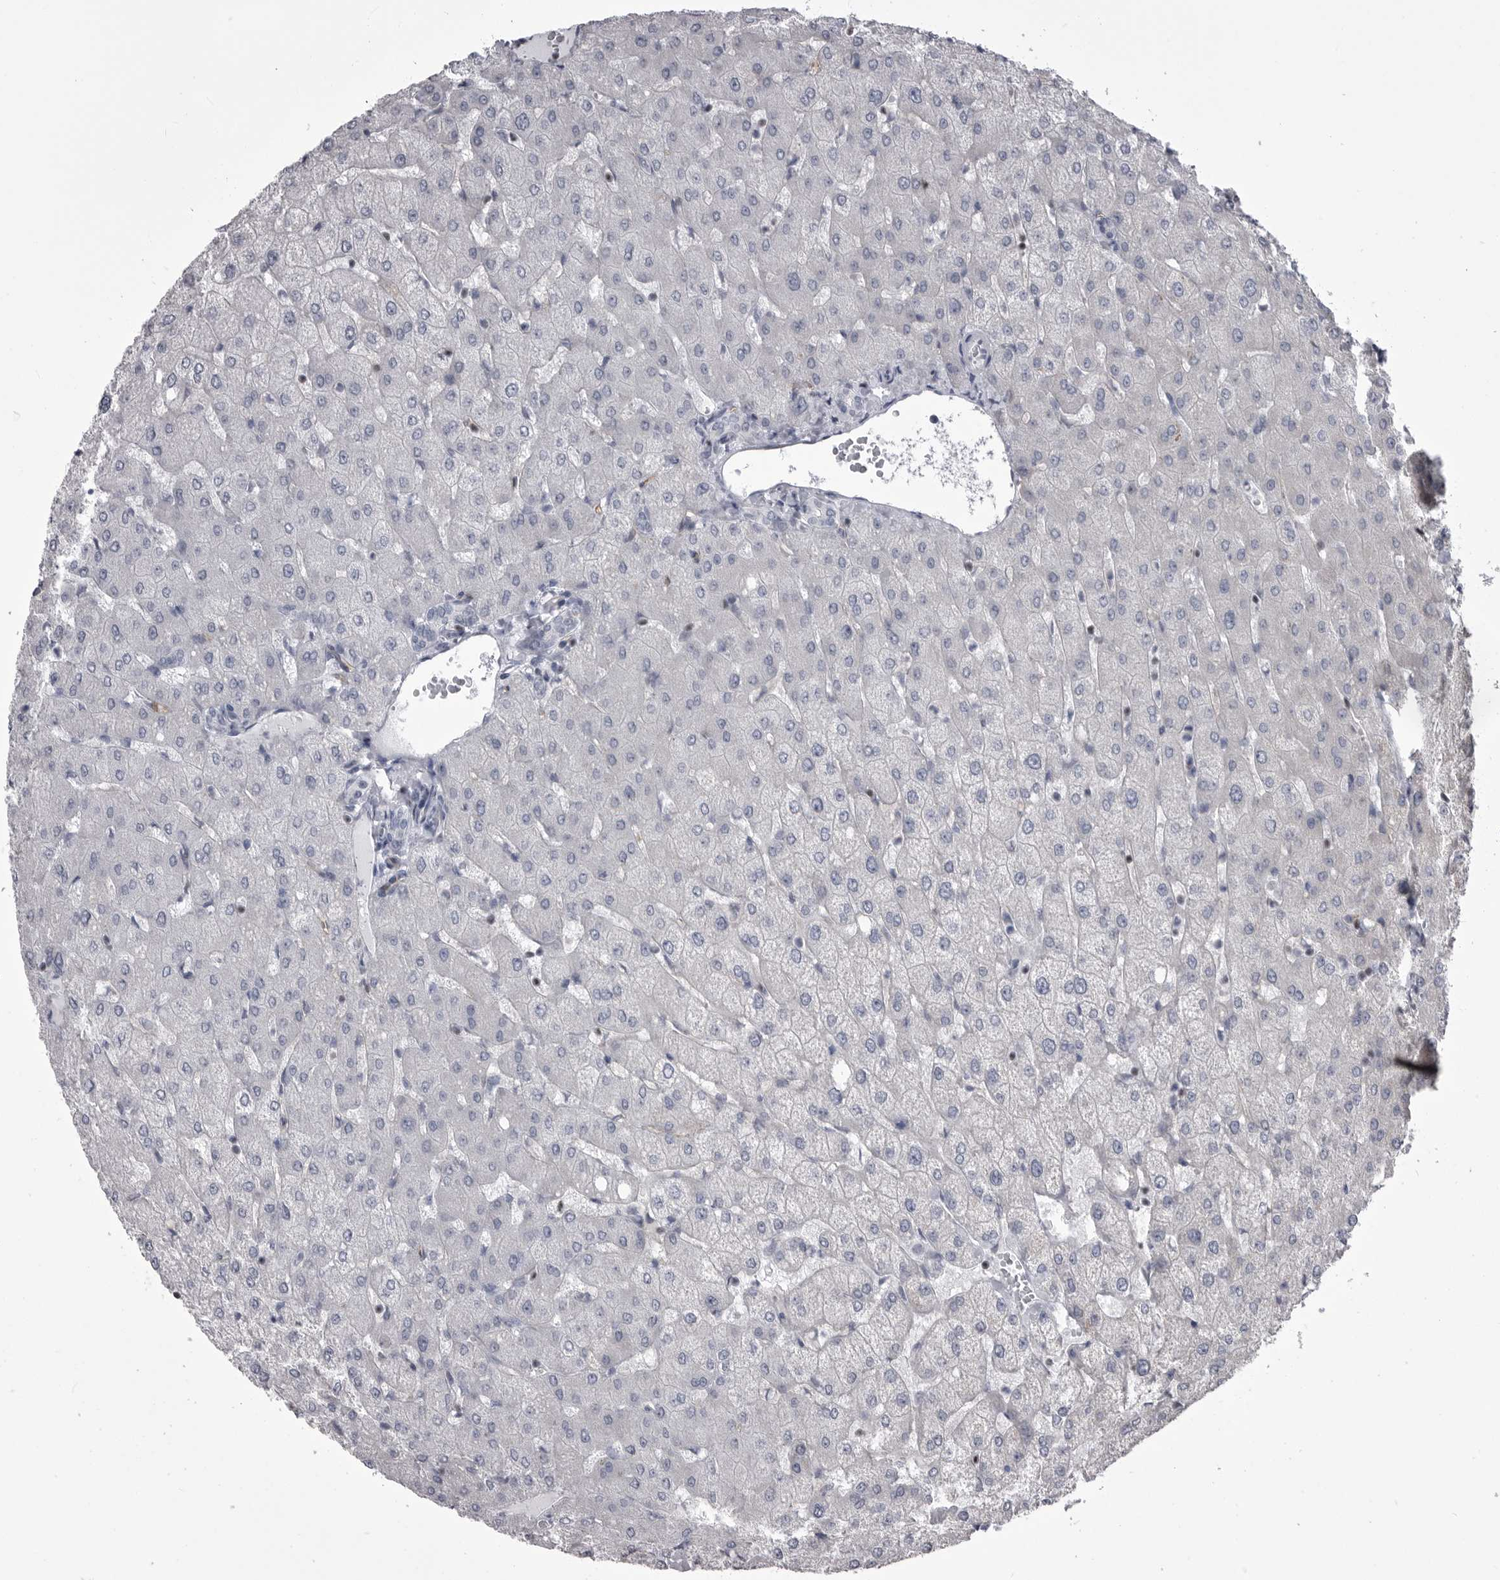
{"staining": {"intensity": "negative", "quantity": "none", "location": "none"}, "tissue": "liver", "cell_type": "Cholangiocytes", "image_type": "normal", "snomed": [{"axis": "morphology", "description": "Normal tissue, NOS"}, {"axis": "topography", "description": "Liver"}], "caption": "The image demonstrates no significant expression in cholangiocytes of liver. (DAB IHC, high magnification).", "gene": "OPLAH", "patient": {"sex": "female", "age": 54}}